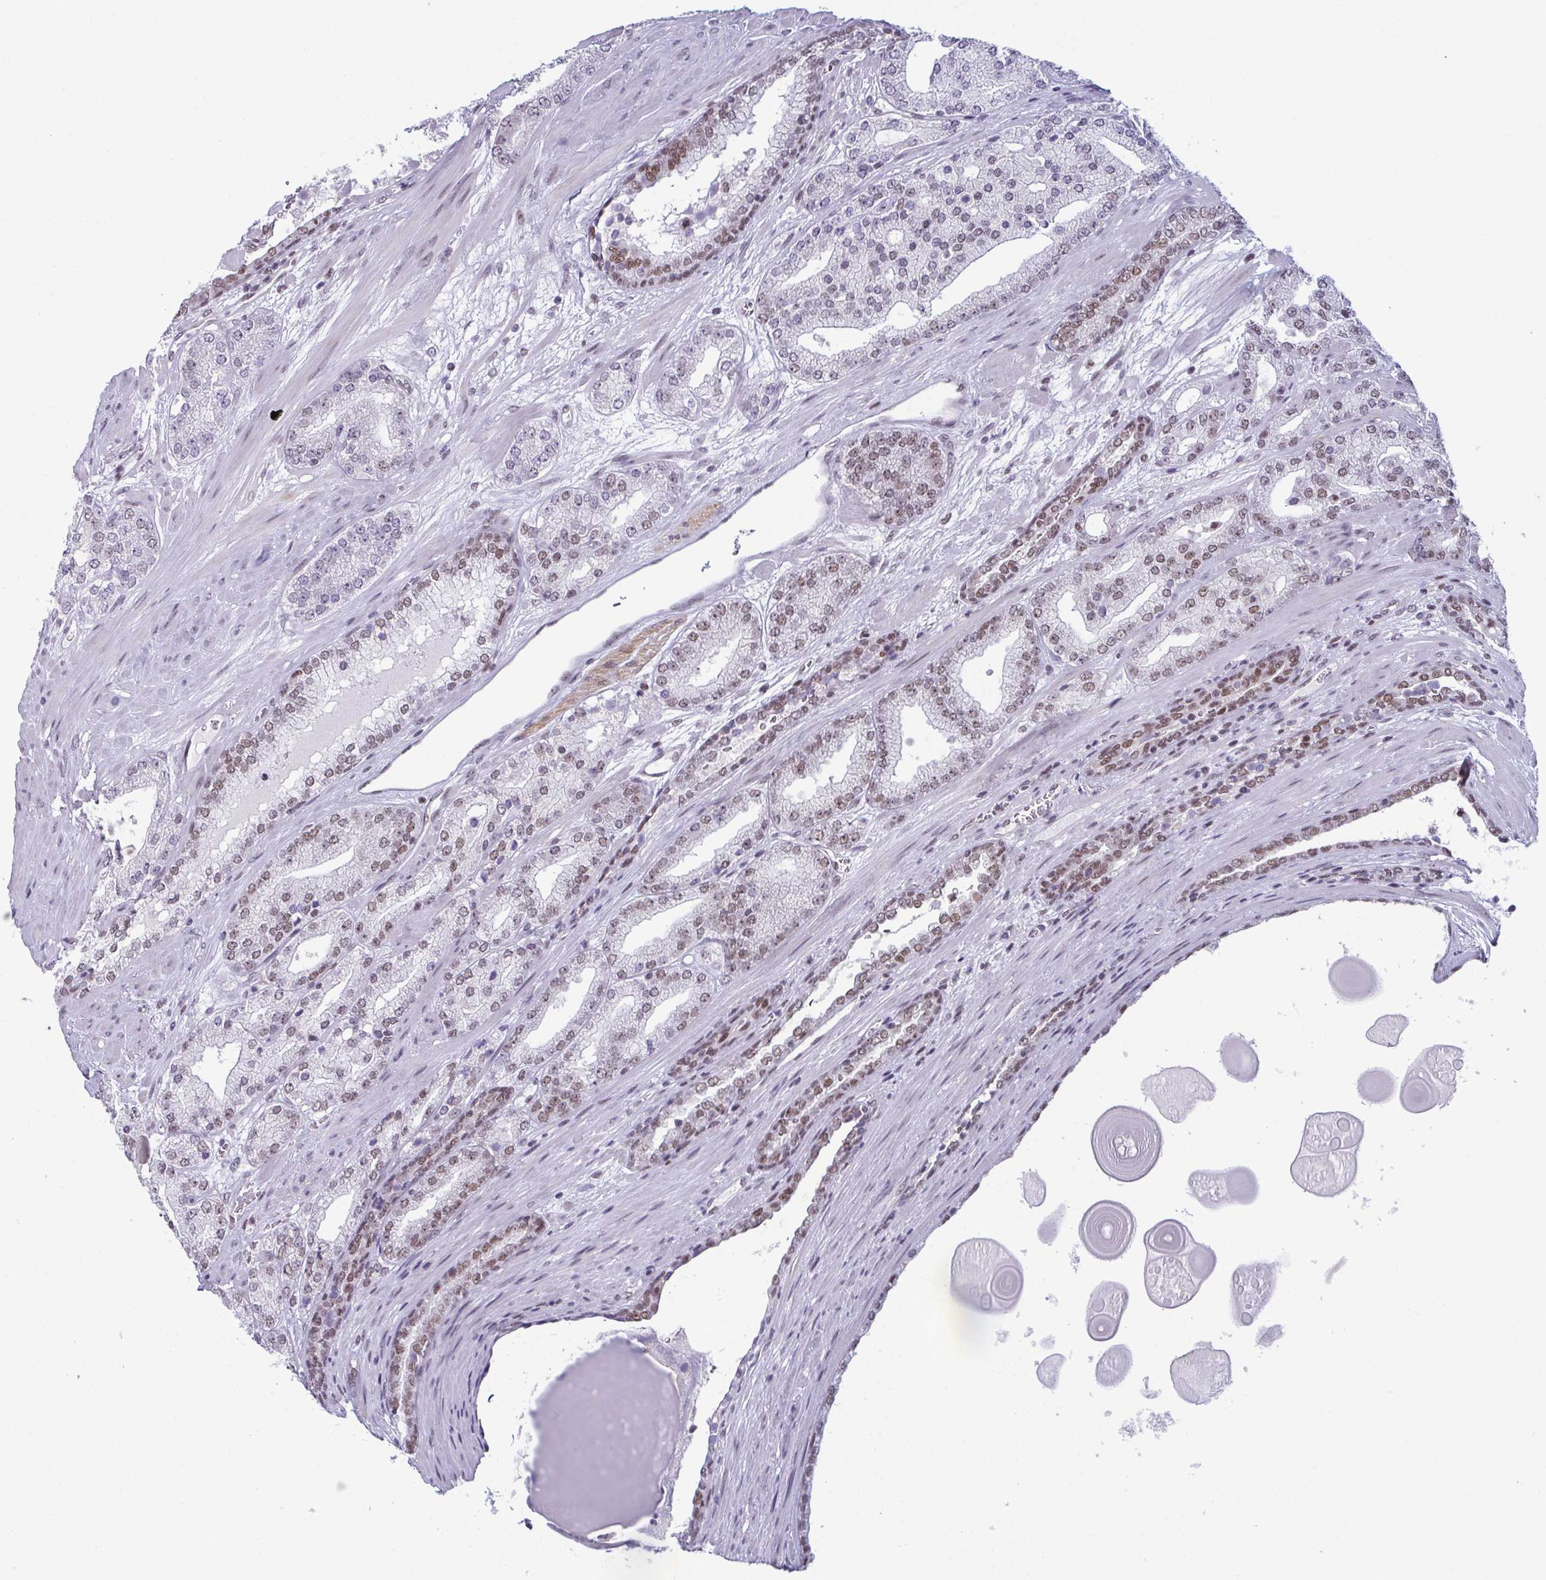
{"staining": {"intensity": "moderate", "quantity": "25%-75%", "location": "nuclear"}, "tissue": "prostate cancer", "cell_type": "Tumor cells", "image_type": "cancer", "snomed": [{"axis": "morphology", "description": "Adenocarcinoma, High grade"}, {"axis": "topography", "description": "Prostate"}], "caption": "An immunohistochemistry (IHC) photomicrograph of tumor tissue is shown. Protein staining in brown shows moderate nuclear positivity in prostate high-grade adenocarcinoma within tumor cells.", "gene": "RBM7", "patient": {"sex": "male", "age": 64}}